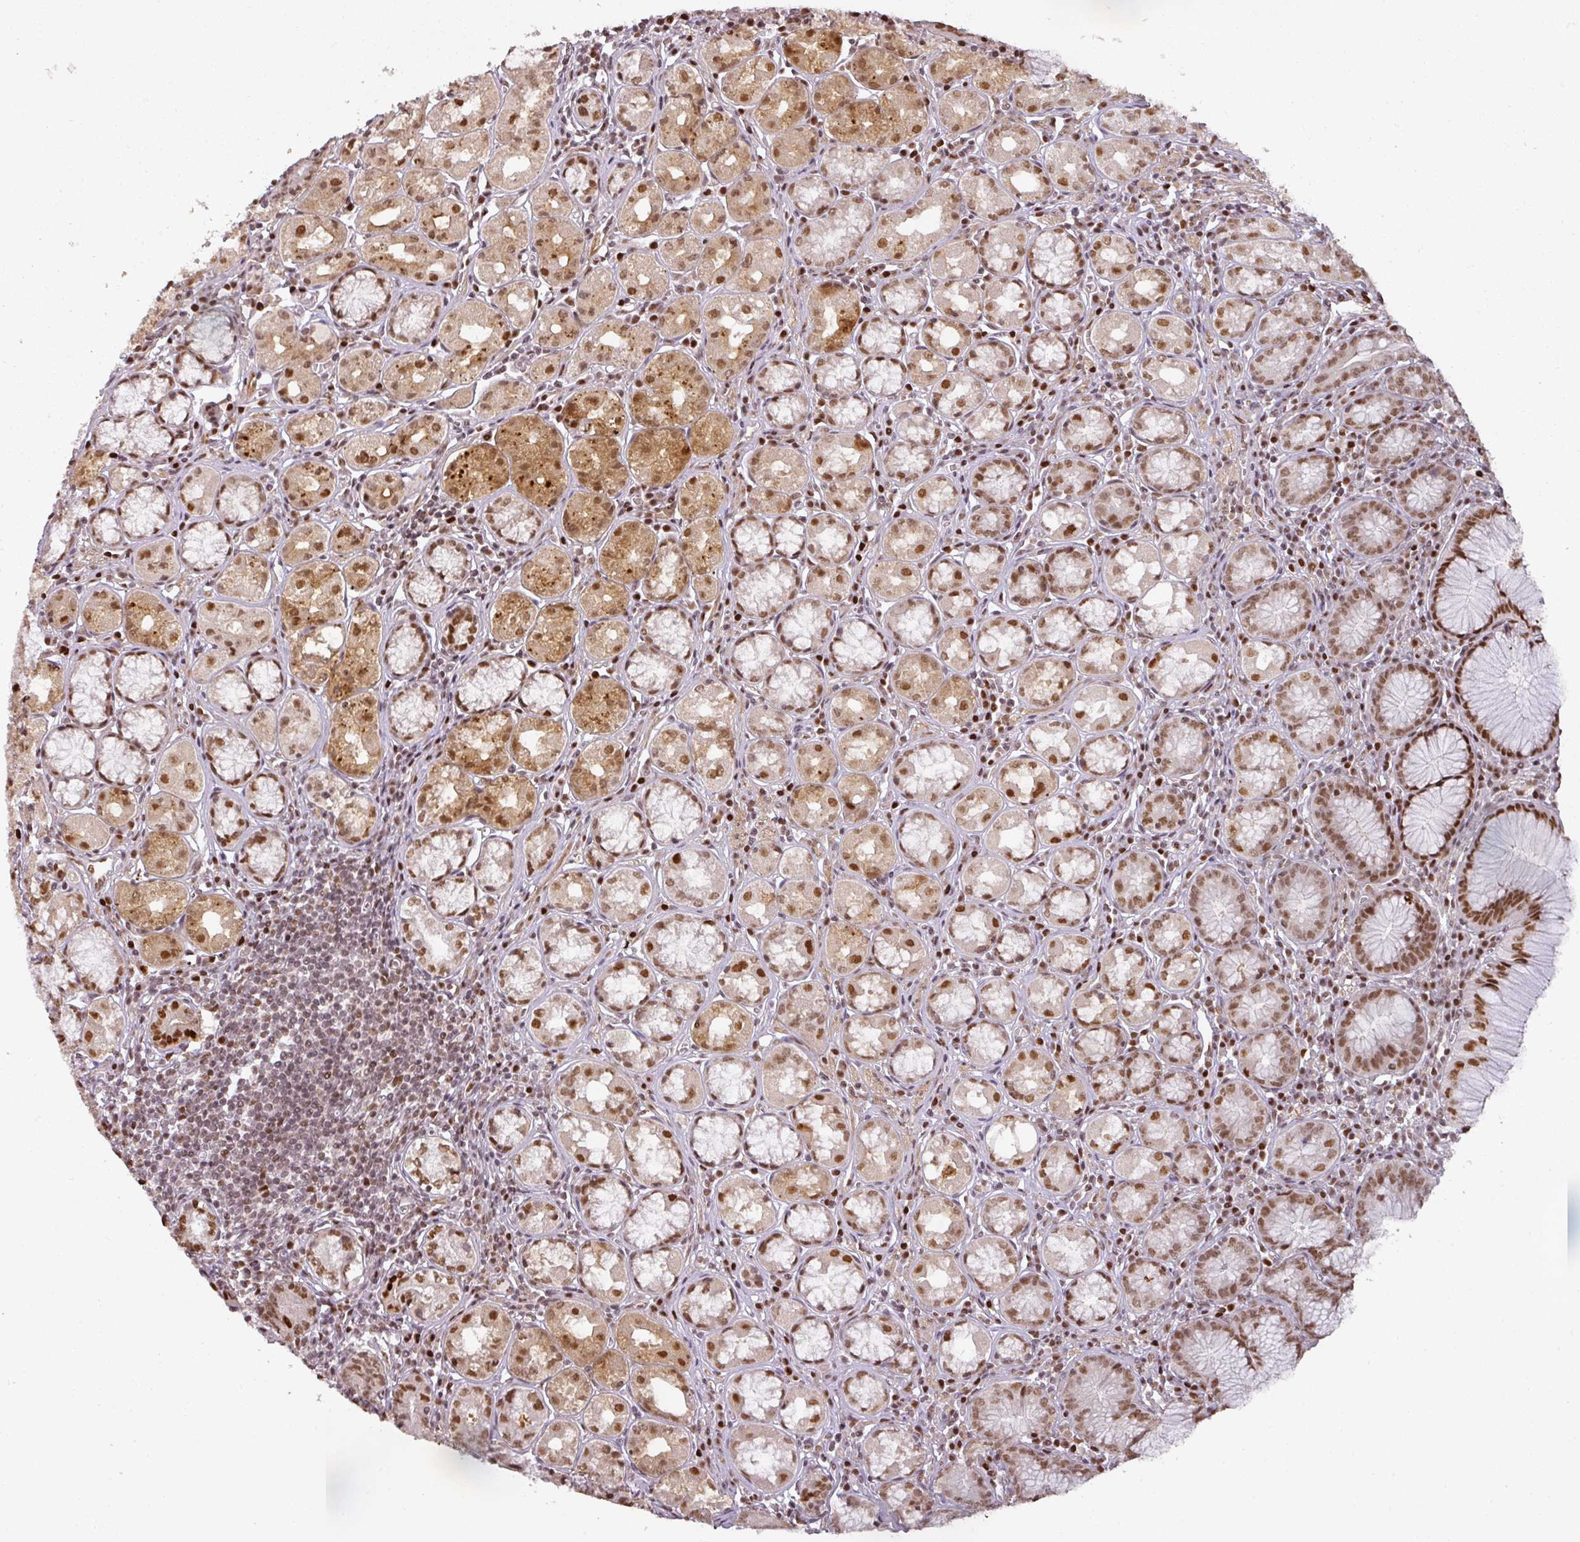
{"staining": {"intensity": "moderate", "quantity": ">75%", "location": "cytoplasmic/membranous,nuclear"}, "tissue": "stomach", "cell_type": "Glandular cells", "image_type": "normal", "snomed": [{"axis": "morphology", "description": "Normal tissue, NOS"}, {"axis": "topography", "description": "Stomach"}], "caption": "A high-resolution micrograph shows immunohistochemistry staining of normal stomach, which displays moderate cytoplasmic/membranous,nuclear expression in about >75% of glandular cells.", "gene": "GPRIN2", "patient": {"sex": "male", "age": 55}}